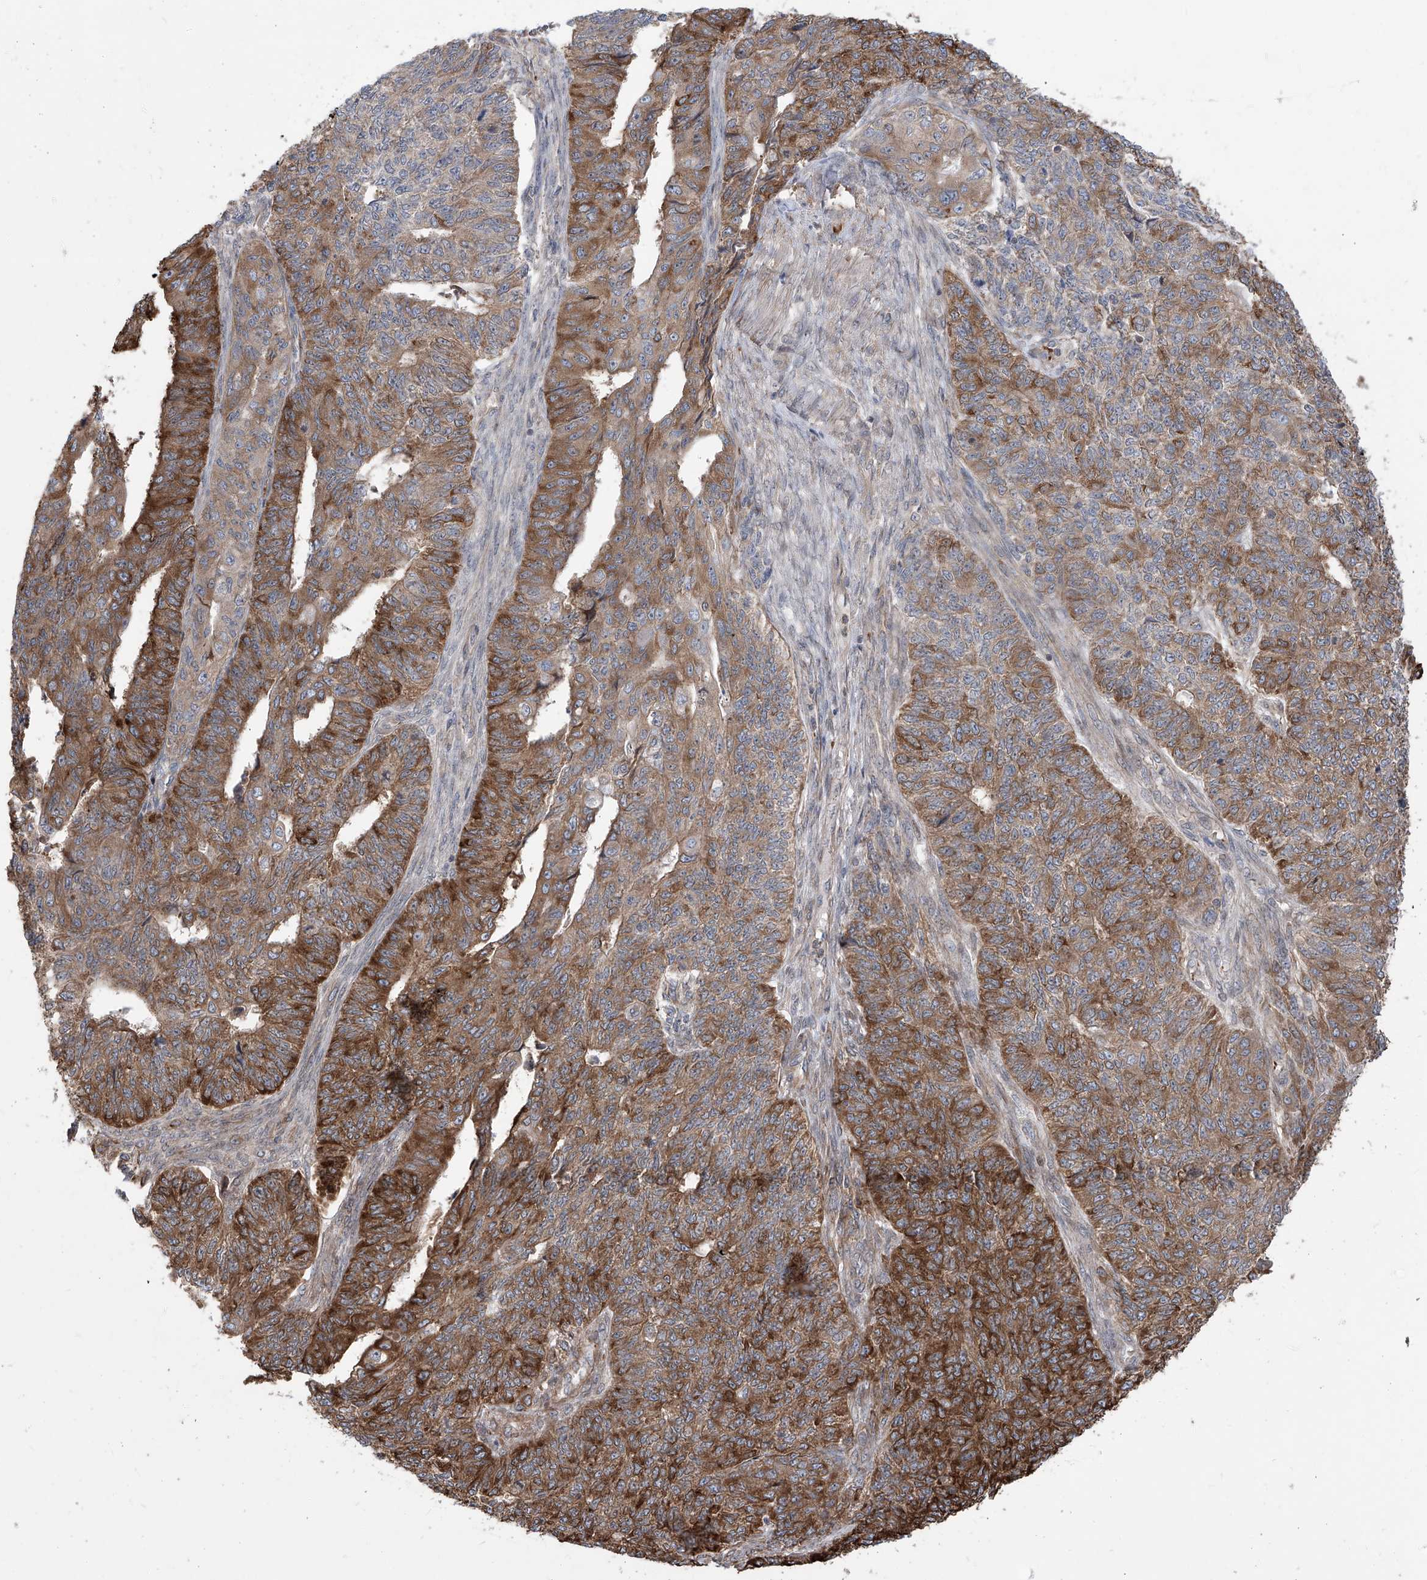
{"staining": {"intensity": "strong", "quantity": ">75%", "location": "cytoplasmic/membranous"}, "tissue": "endometrial cancer", "cell_type": "Tumor cells", "image_type": "cancer", "snomed": [{"axis": "morphology", "description": "Adenocarcinoma, NOS"}, {"axis": "topography", "description": "Endometrium"}], "caption": "Brown immunohistochemical staining in endometrial cancer displays strong cytoplasmic/membranous expression in approximately >75% of tumor cells.", "gene": "APAF1", "patient": {"sex": "female", "age": 32}}